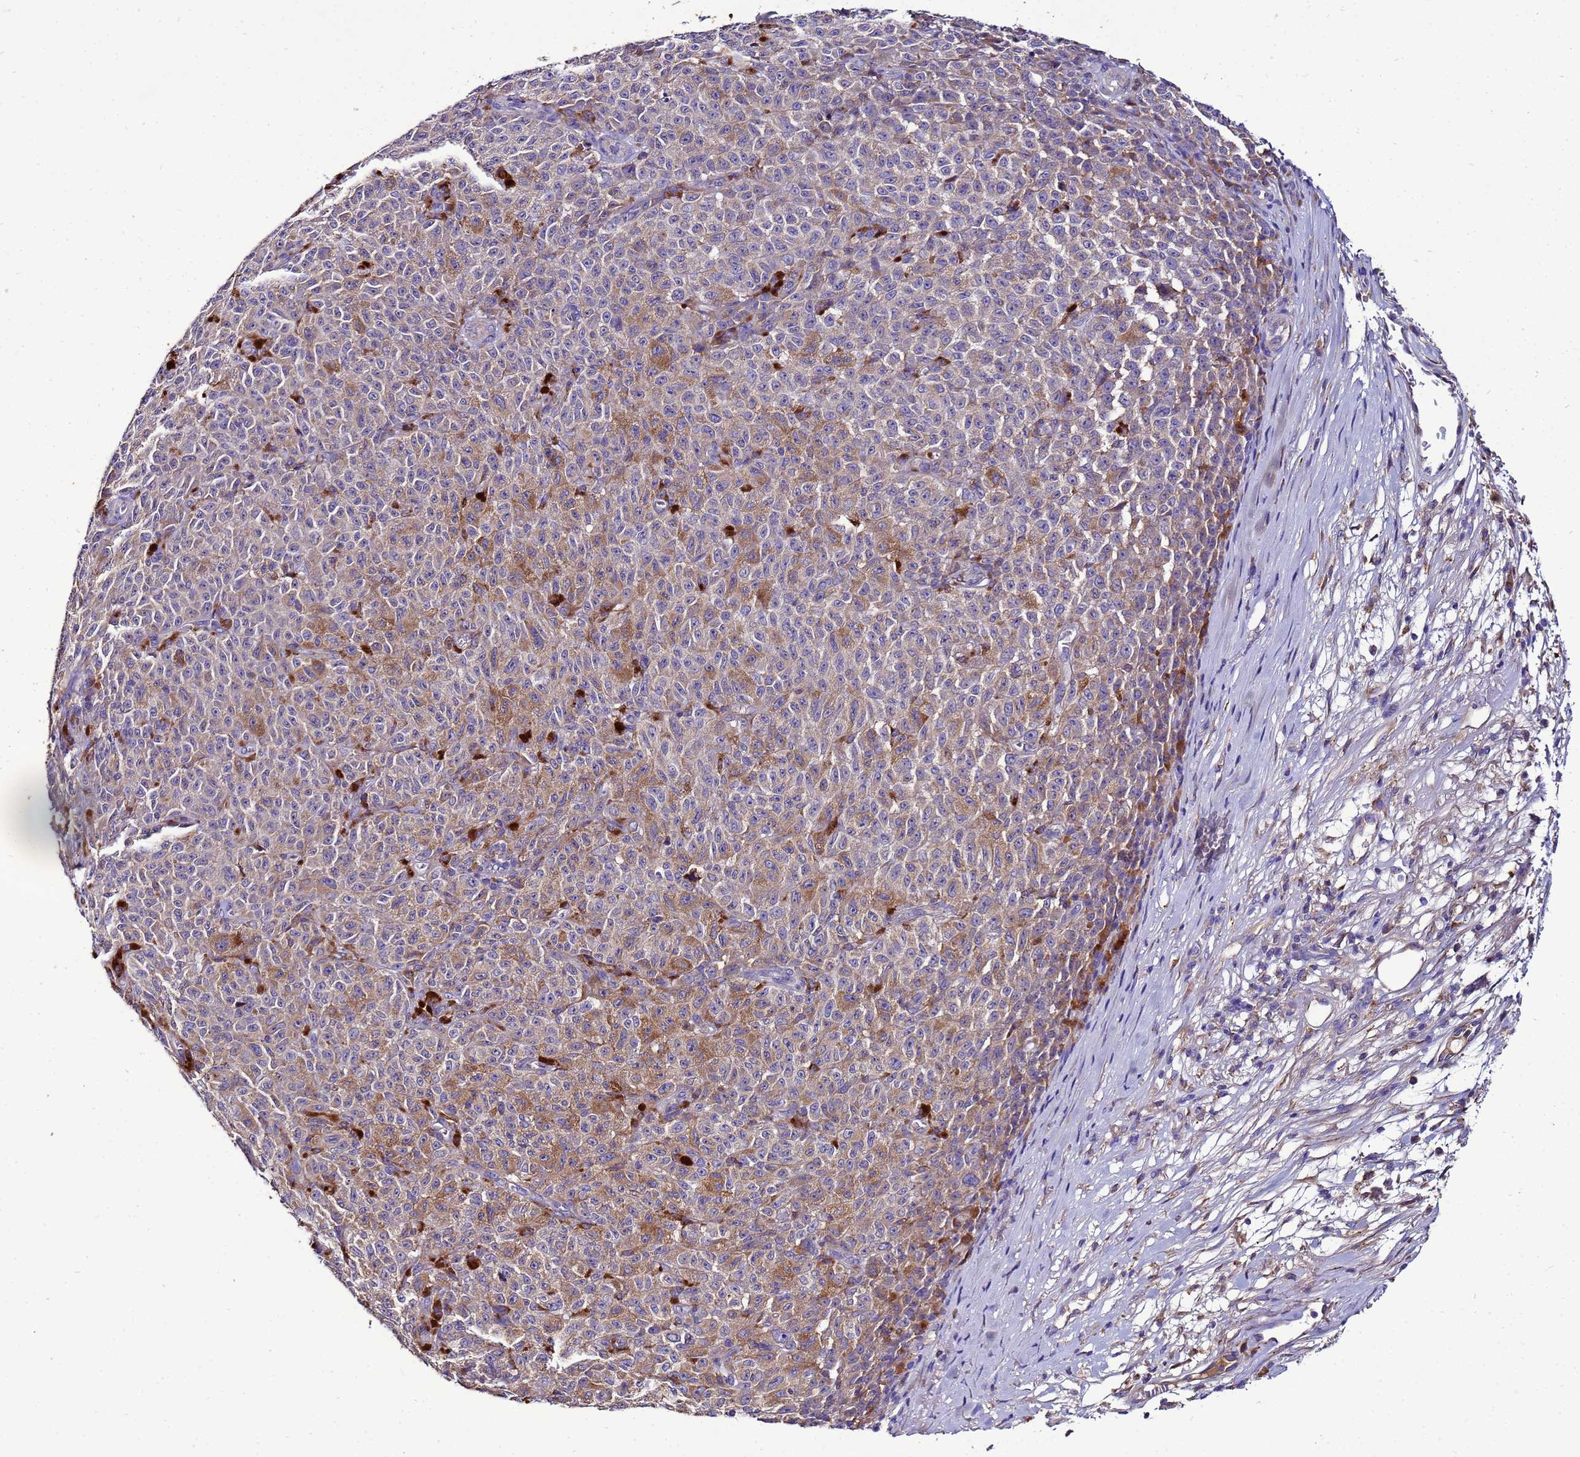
{"staining": {"intensity": "weak", "quantity": "25%-75%", "location": "cytoplasmic/membranous"}, "tissue": "melanoma", "cell_type": "Tumor cells", "image_type": "cancer", "snomed": [{"axis": "morphology", "description": "Malignant melanoma, NOS"}, {"axis": "topography", "description": "Skin"}], "caption": "Protein expression analysis of human melanoma reveals weak cytoplasmic/membranous expression in approximately 25%-75% of tumor cells.", "gene": "ANTKMT", "patient": {"sex": "female", "age": 82}}